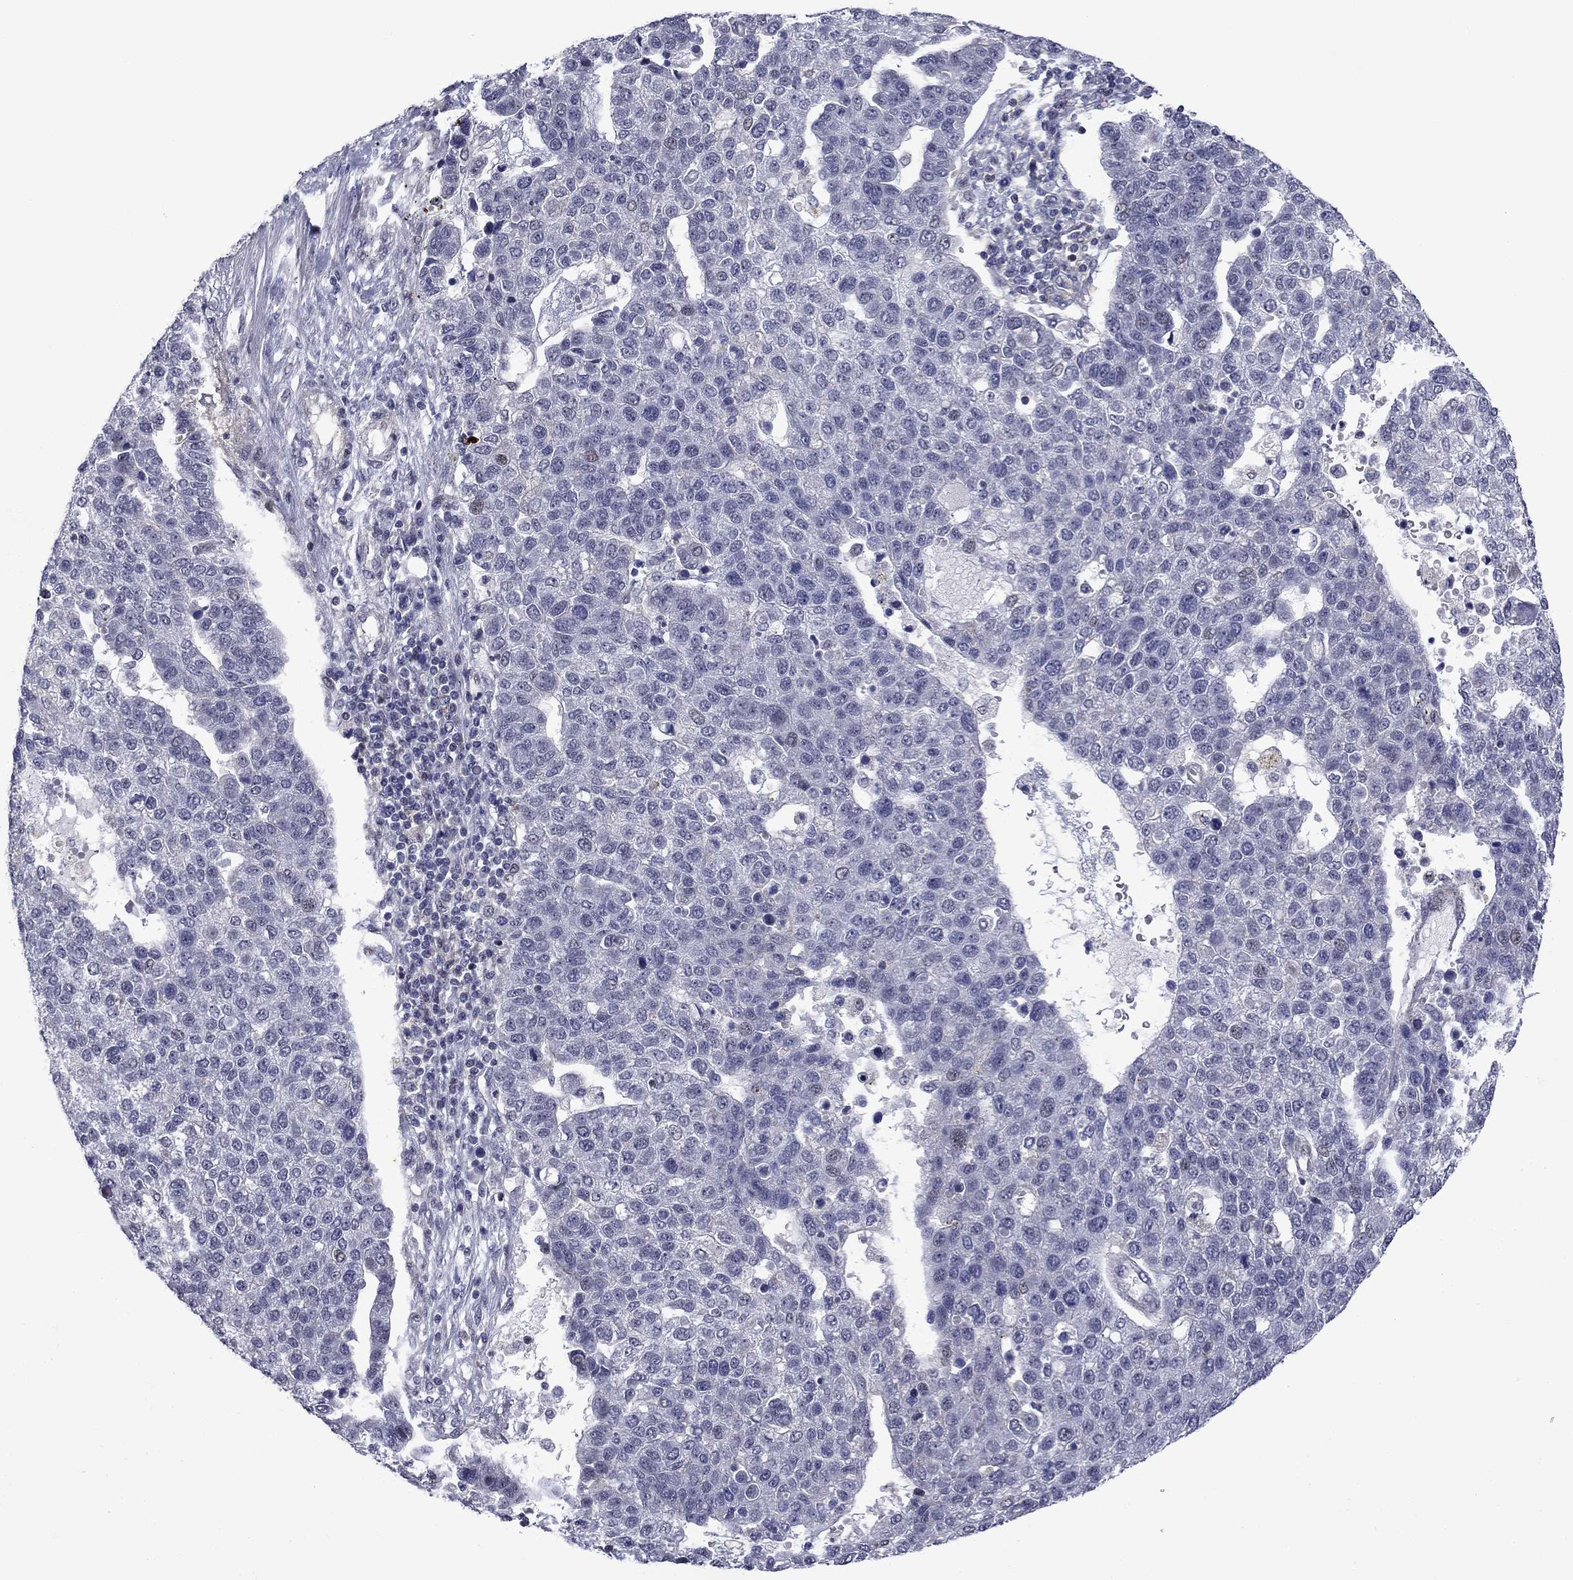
{"staining": {"intensity": "negative", "quantity": "none", "location": "none"}, "tissue": "pancreatic cancer", "cell_type": "Tumor cells", "image_type": "cancer", "snomed": [{"axis": "morphology", "description": "Adenocarcinoma, NOS"}, {"axis": "topography", "description": "Pancreas"}], "caption": "The IHC histopathology image has no significant expression in tumor cells of pancreatic adenocarcinoma tissue. The staining was performed using DAB to visualize the protein expression in brown, while the nuclei were stained in blue with hematoxylin (Magnification: 20x).", "gene": "B3GAT1", "patient": {"sex": "female", "age": 61}}